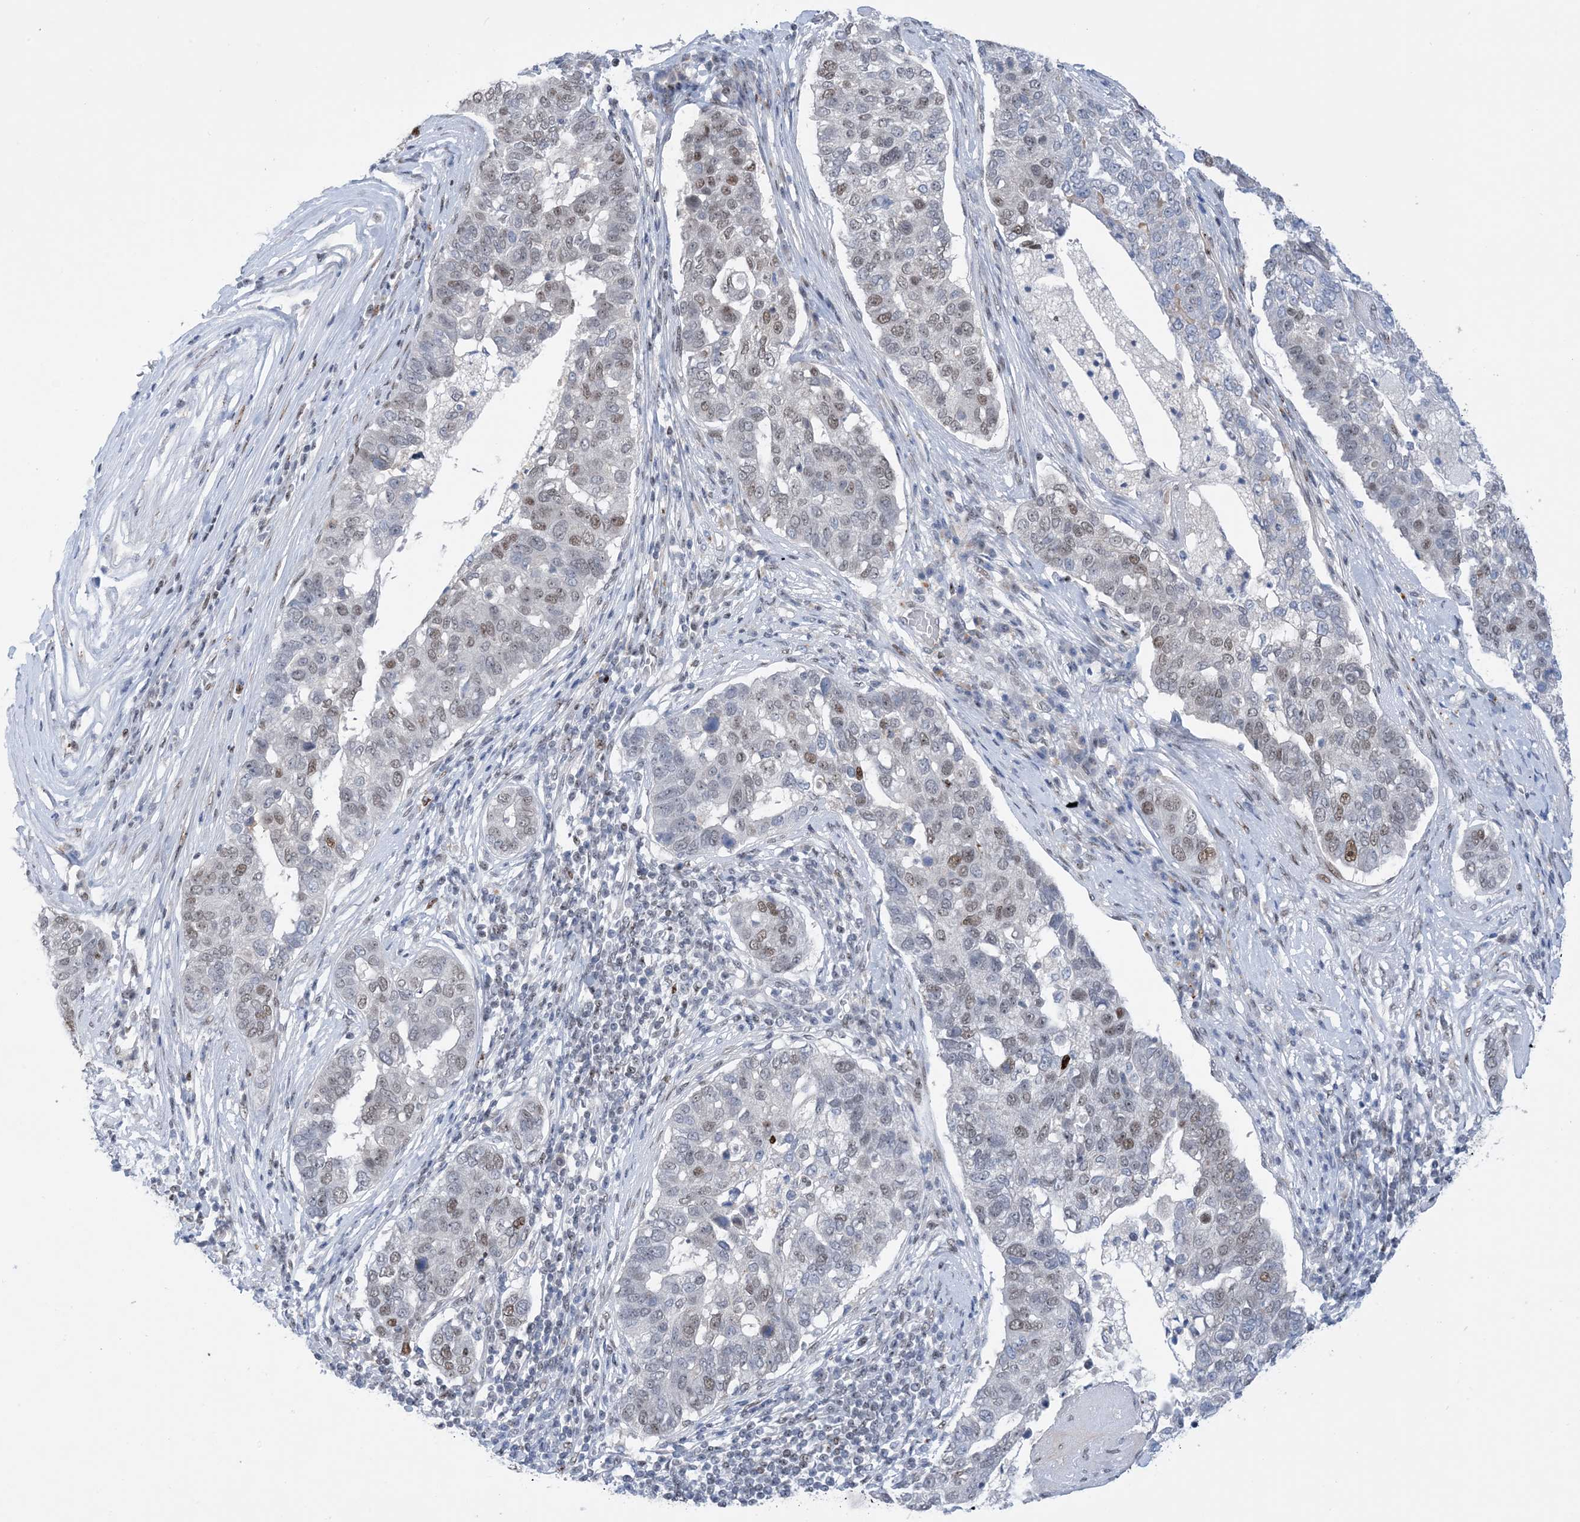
{"staining": {"intensity": "moderate", "quantity": "25%-75%", "location": "nuclear"}, "tissue": "pancreatic cancer", "cell_type": "Tumor cells", "image_type": "cancer", "snomed": [{"axis": "morphology", "description": "Adenocarcinoma, NOS"}, {"axis": "topography", "description": "Pancreas"}], "caption": "Immunohistochemical staining of human pancreatic cancer (adenocarcinoma) shows medium levels of moderate nuclear expression in approximately 25%-75% of tumor cells.", "gene": "TSPYL1", "patient": {"sex": "female", "age": 61}}